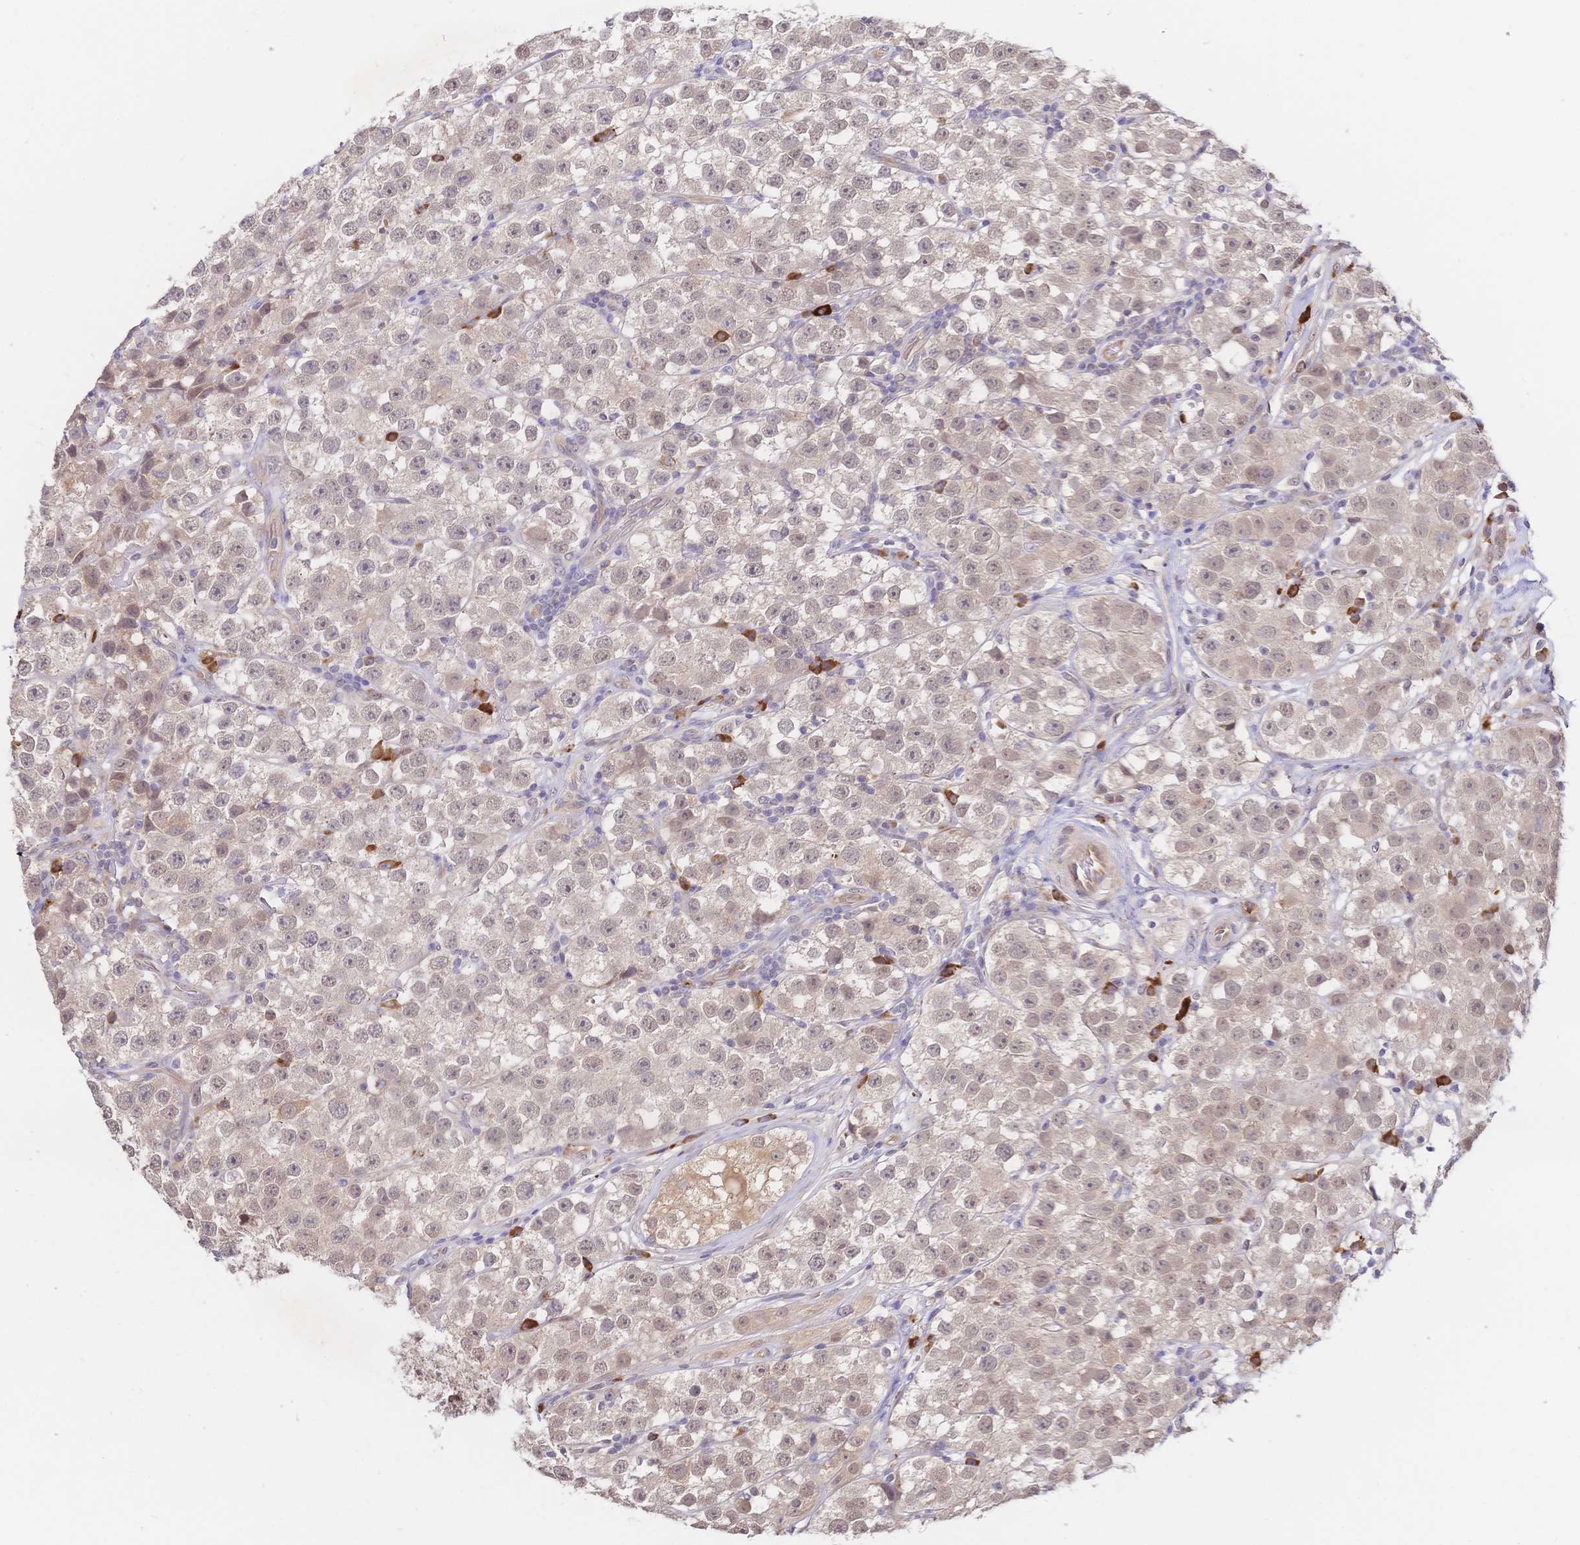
{"staining": {"intensity": "weak", "quantity": "25%-75%", "location": "nuclear"}, "tissue": "testis cancer", "cell_type": "Tumor cells", "image_type": "cancer", "snomed": [{"axis": "morphology", "description": "Seminoma, NOS"}, {"axis": "topography", "description": "Testis"}], "caption": "Brown immunohistochemical staining in seminoma (testis) reveals weak nuclear positivity in about 25%-75% of tumor cells.", "gene": "LMO4", "patient": {"sex": "male", "age": 34}}